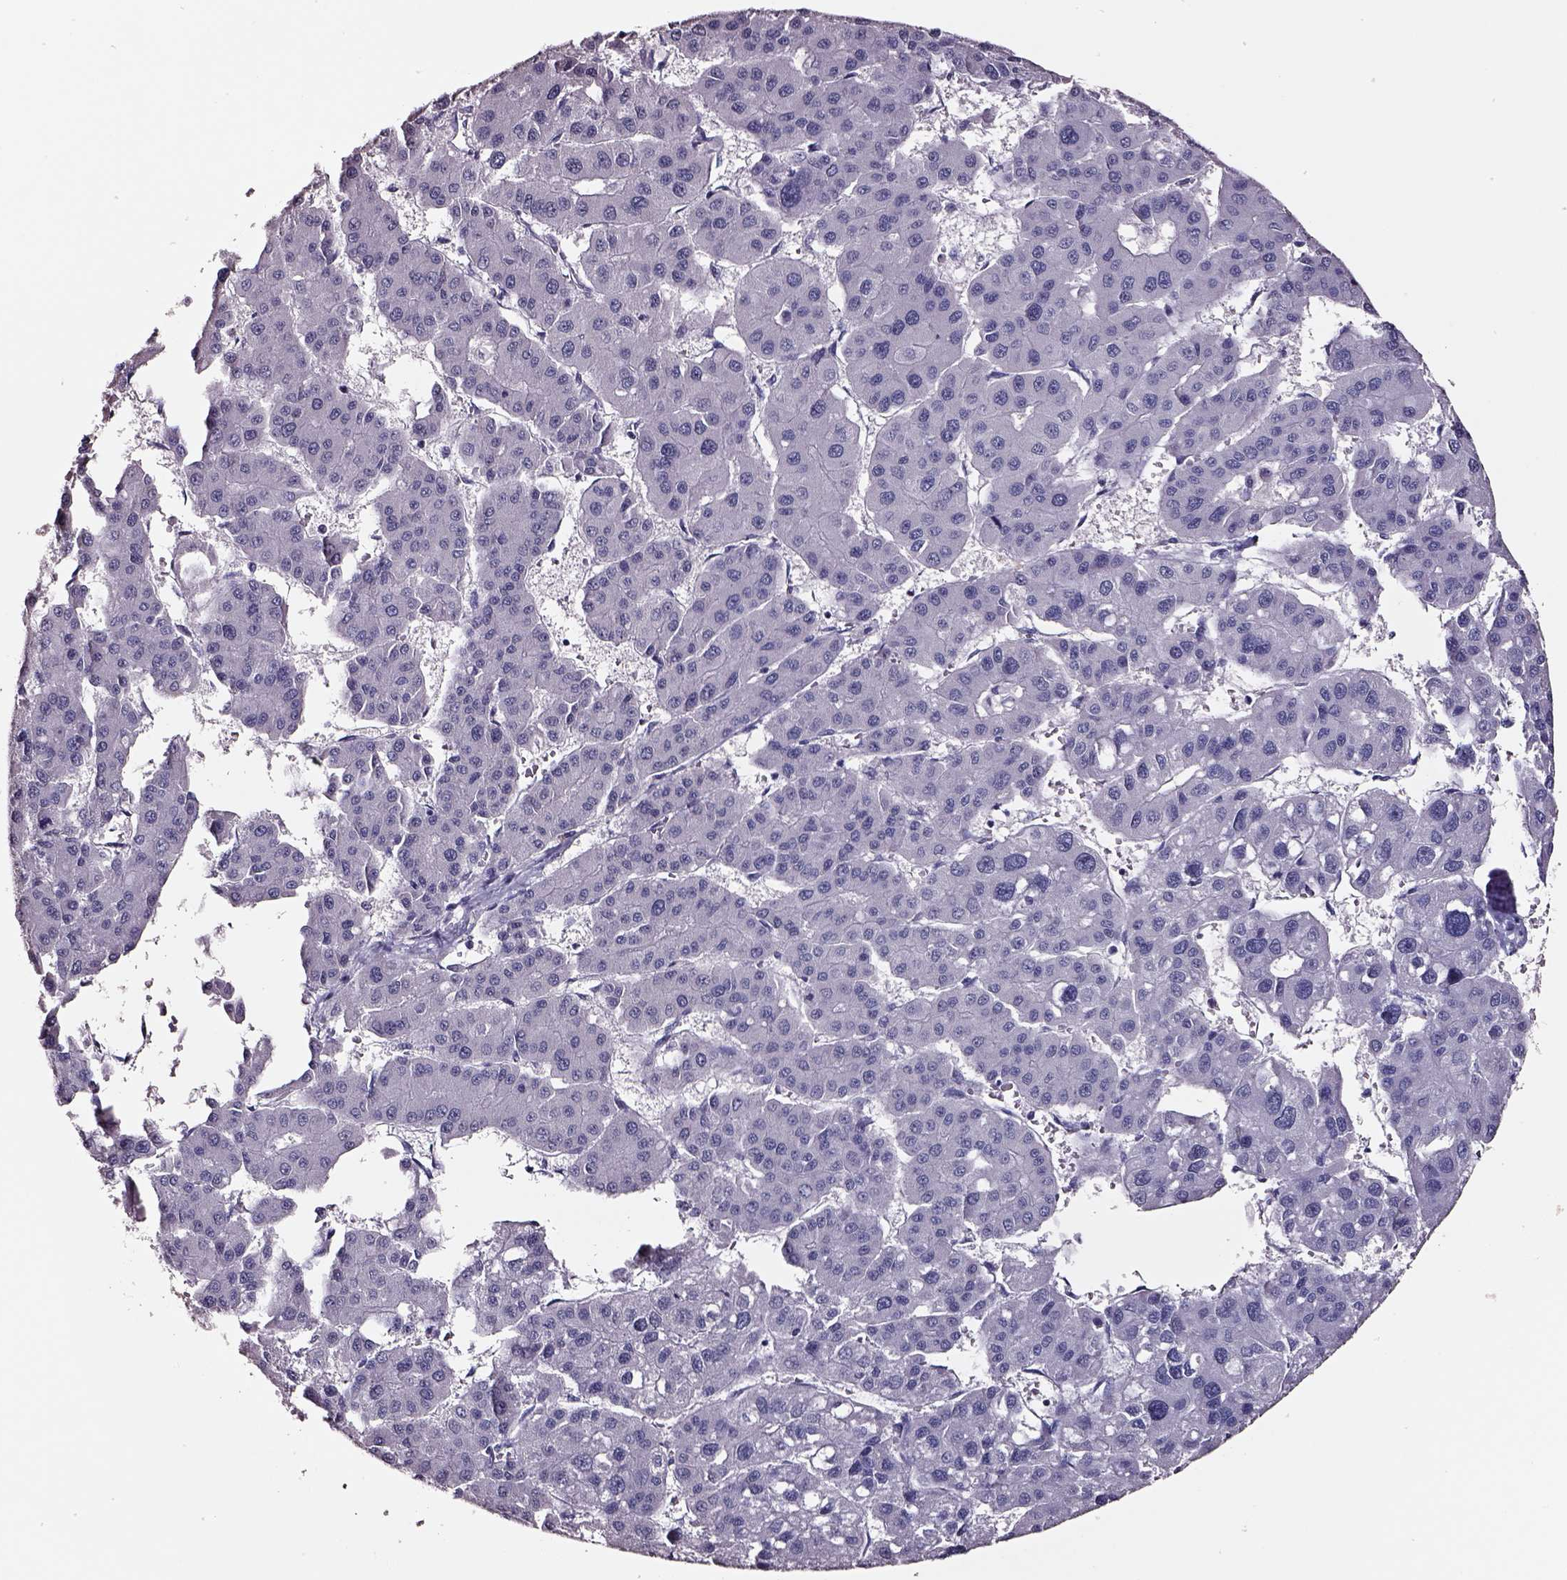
{"staining": {"intensity": "negative", "quantity": "none", "location": "none"}, "tissue": "liver cancer", "cell_type": "Tumor cells", "image_type": "cancer", "snomed": [{"axis": "morphology", "description": "Carcinoma, Hepatocellular, NOS"}, {"axis": "topography", "description": "Liver"}], "caption": "Immunohistochemical staining of liver hepatocellular carcinoma exhibits no significant staining in tumor cells. (DAB (3,3'-diaminobenzidine) immunohistochemistry, high magnification).", "gene": "SMIM17", "patient": {"sex": "male", "age": 73}}